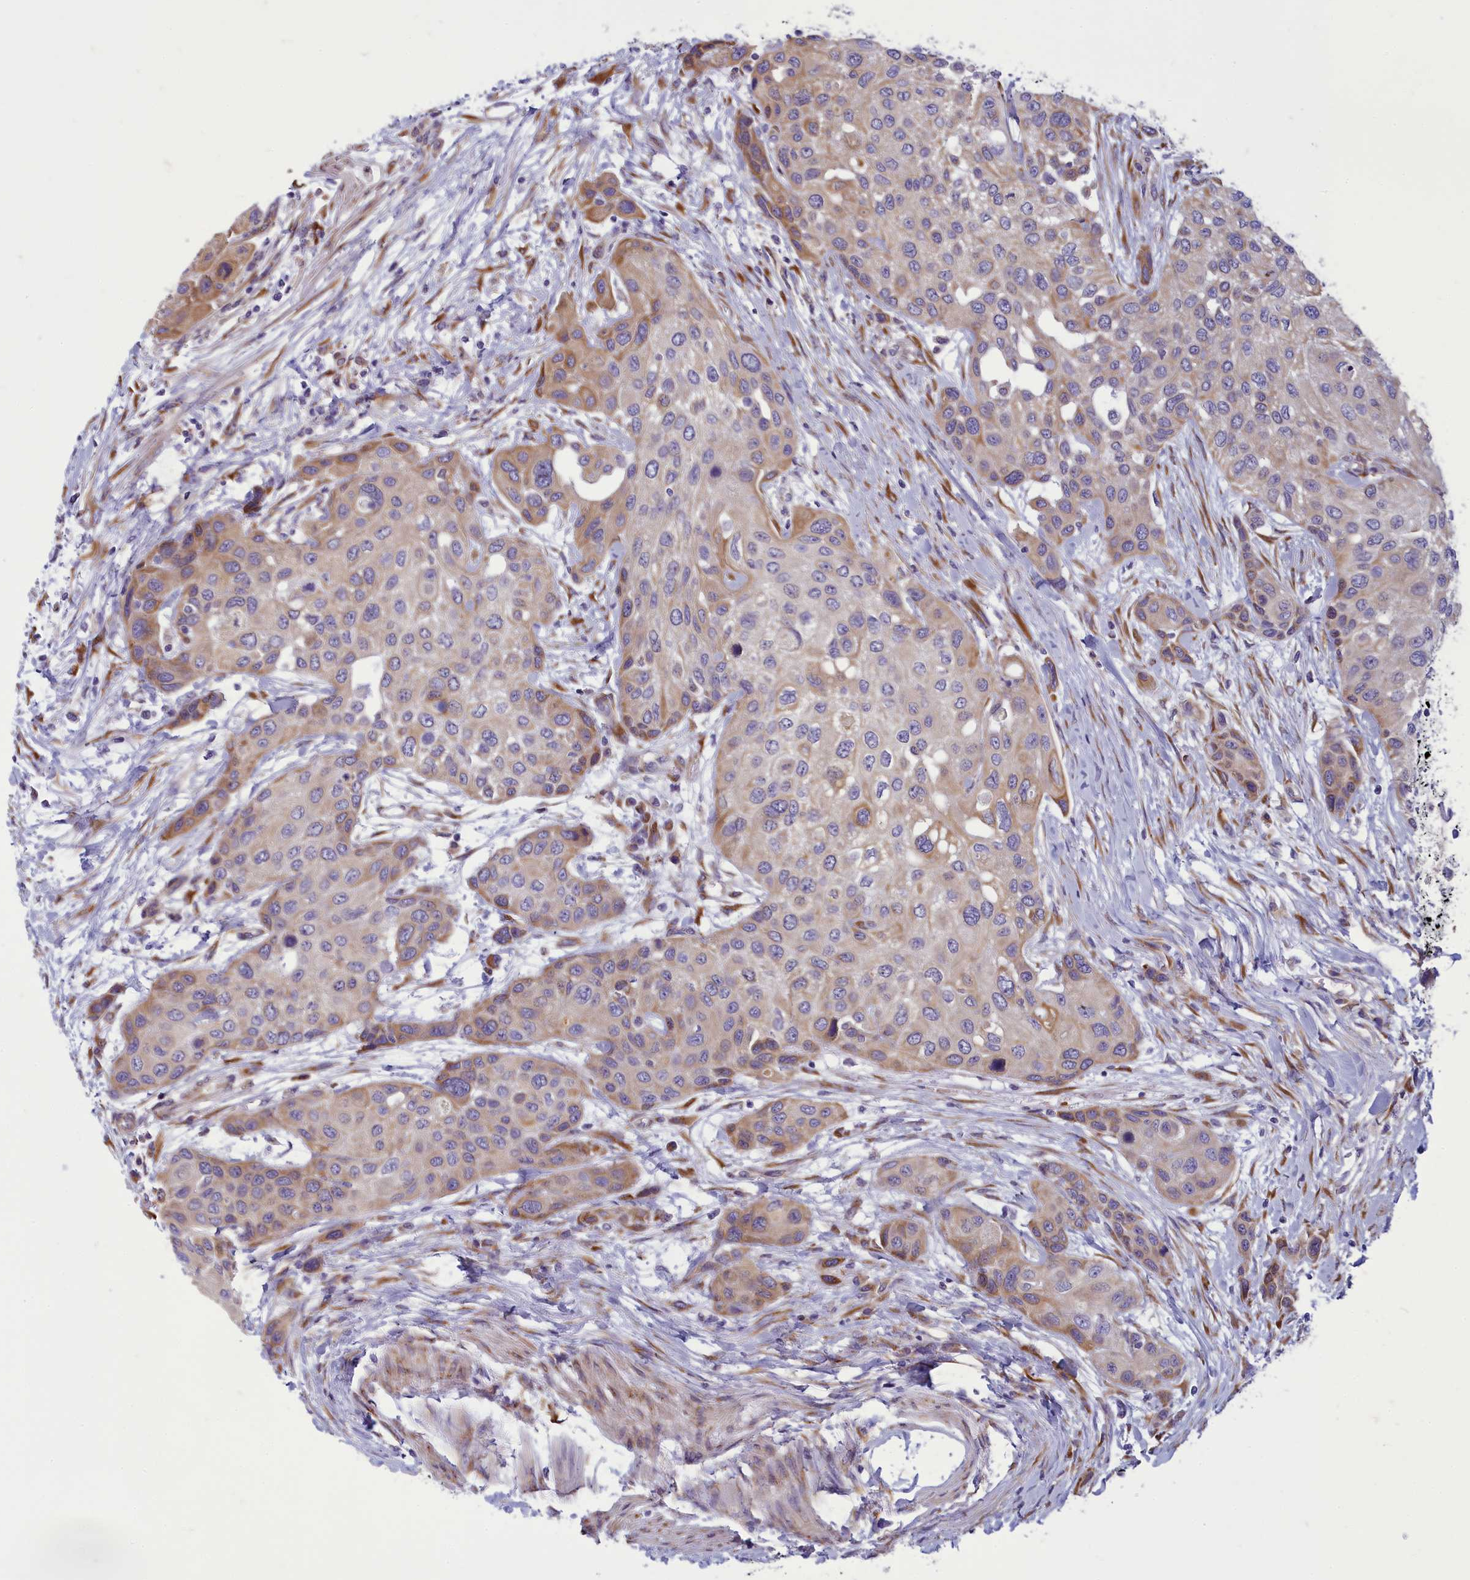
{"staining": {"intensity": "moderate", "quantity": "25%-75%", "location": "cytoplasmic/membranous"}, "tissue": "urothelial cancer", "cell_type": "Tumor cells", "image_type": "cancer", "snomed": [{"axis": "morphology", "description": "Normal tissue, NOS"}, {"axis": "morphology", "description": "Urothelial carcinoma, High grade"}, {"axis": "topography", "description": "Vascular tissue"}, {"axis": "topography", "description": "Urinary bladder"}], "caption": "Brown immunohistochemical staining in human urothelial carcinoma (high-grade) demonstrates moderate cytoplasmic/membranous expression in about 25%-75% of tumor cells. The protein of interest is stained brown, and the nuclei are stained in blue (DAB IHC with brightfield microscopy, high magnification).", "gene": "CENATAC", "patient": {"sex": "female", "age": 56}}